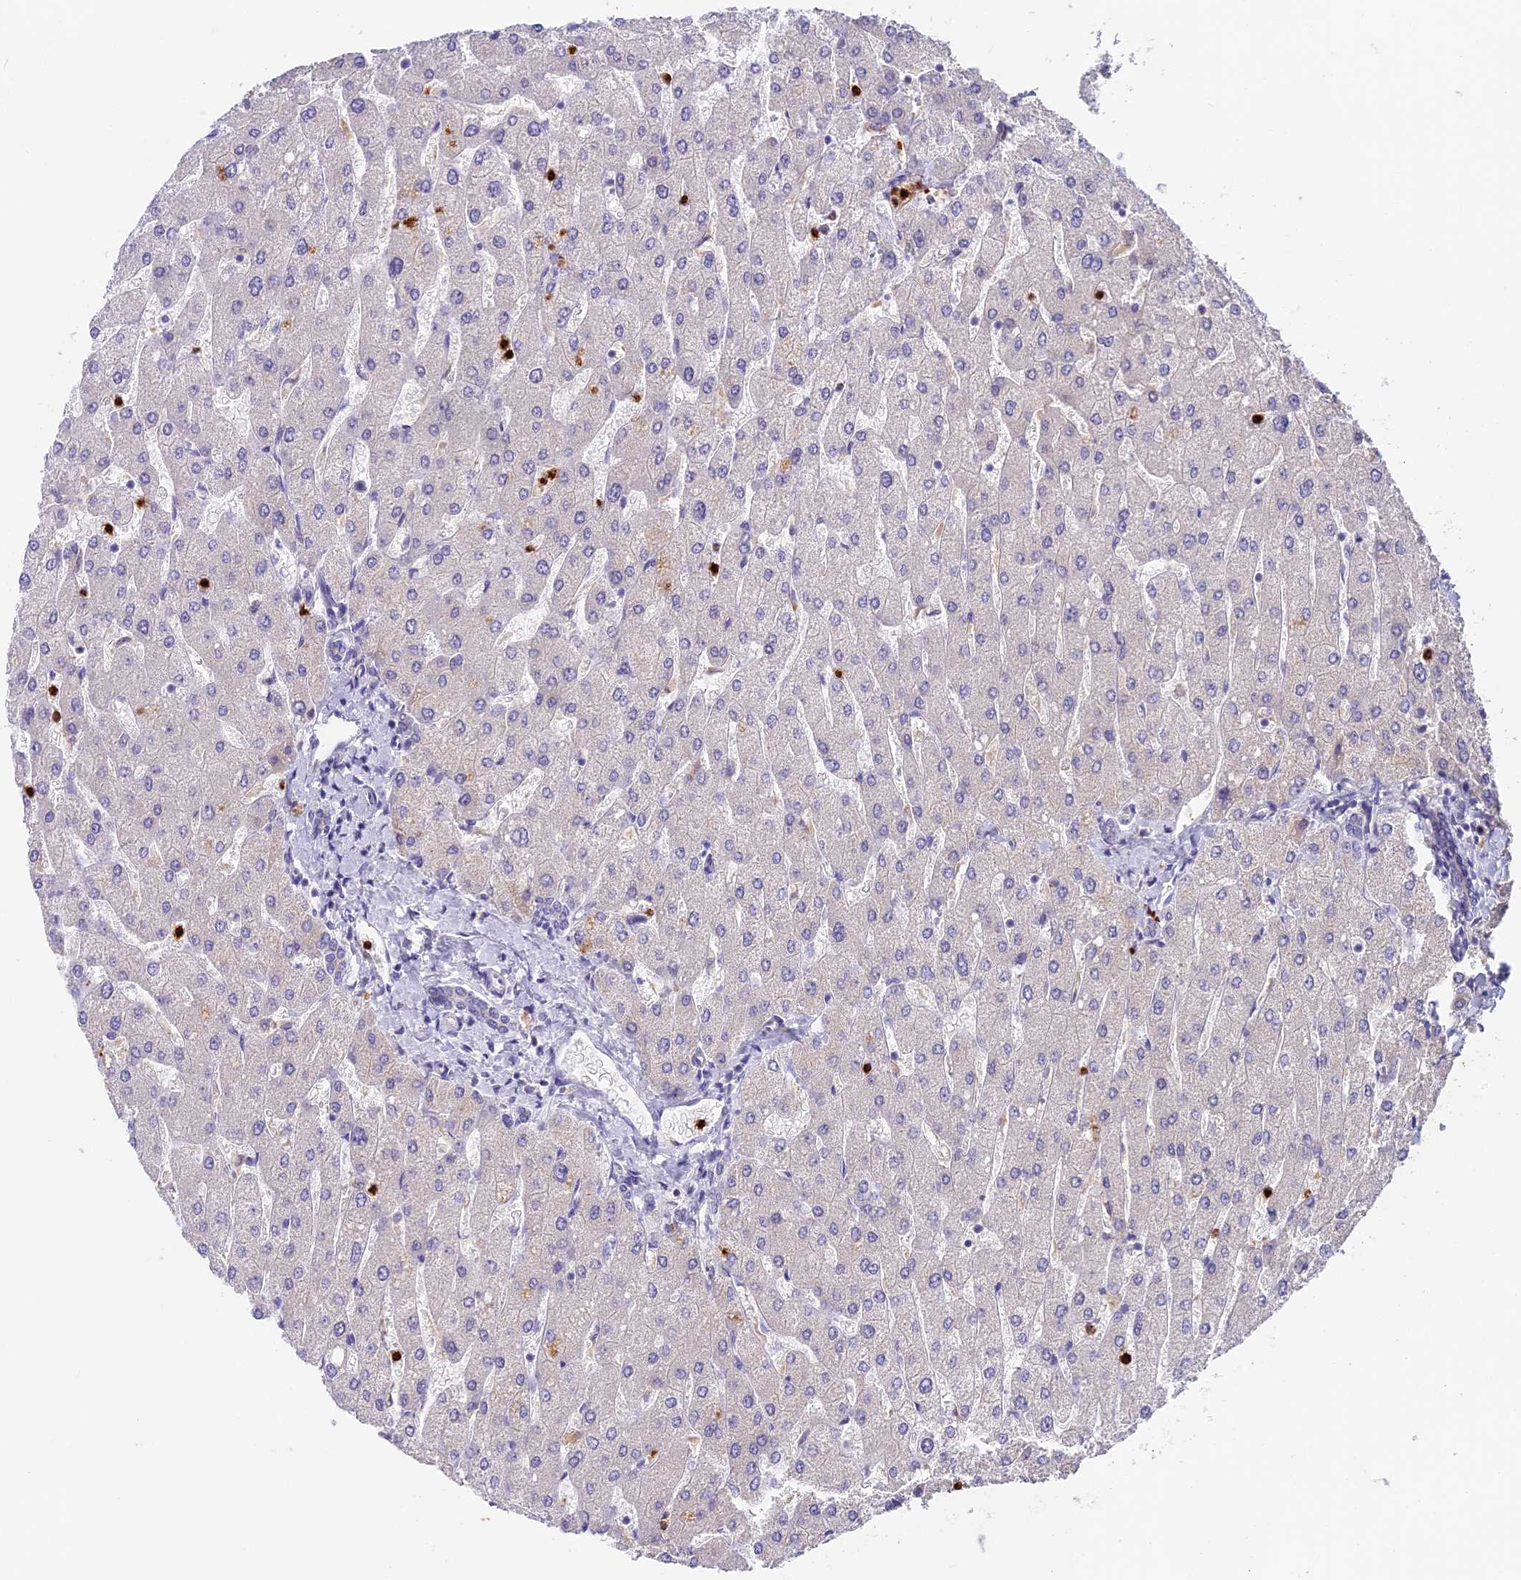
{"staining": {"intensity": "negative", "quantity": "none", "location": "none"}, "tissue": "liver", "cell_type": "Cholangiocytes", "image_type": "normal", "snomed": [{"axis": "morphology", "description": "Normal tissue, NOS"}, {"axis": "topography", "description": "Liver"}], "caption": "This is an IHC photomicrograph of benign liver. There is no positivity in cholangiocytes.", "gene": "ADGRD1", "patient": {"sex": "male", "age": 55}}